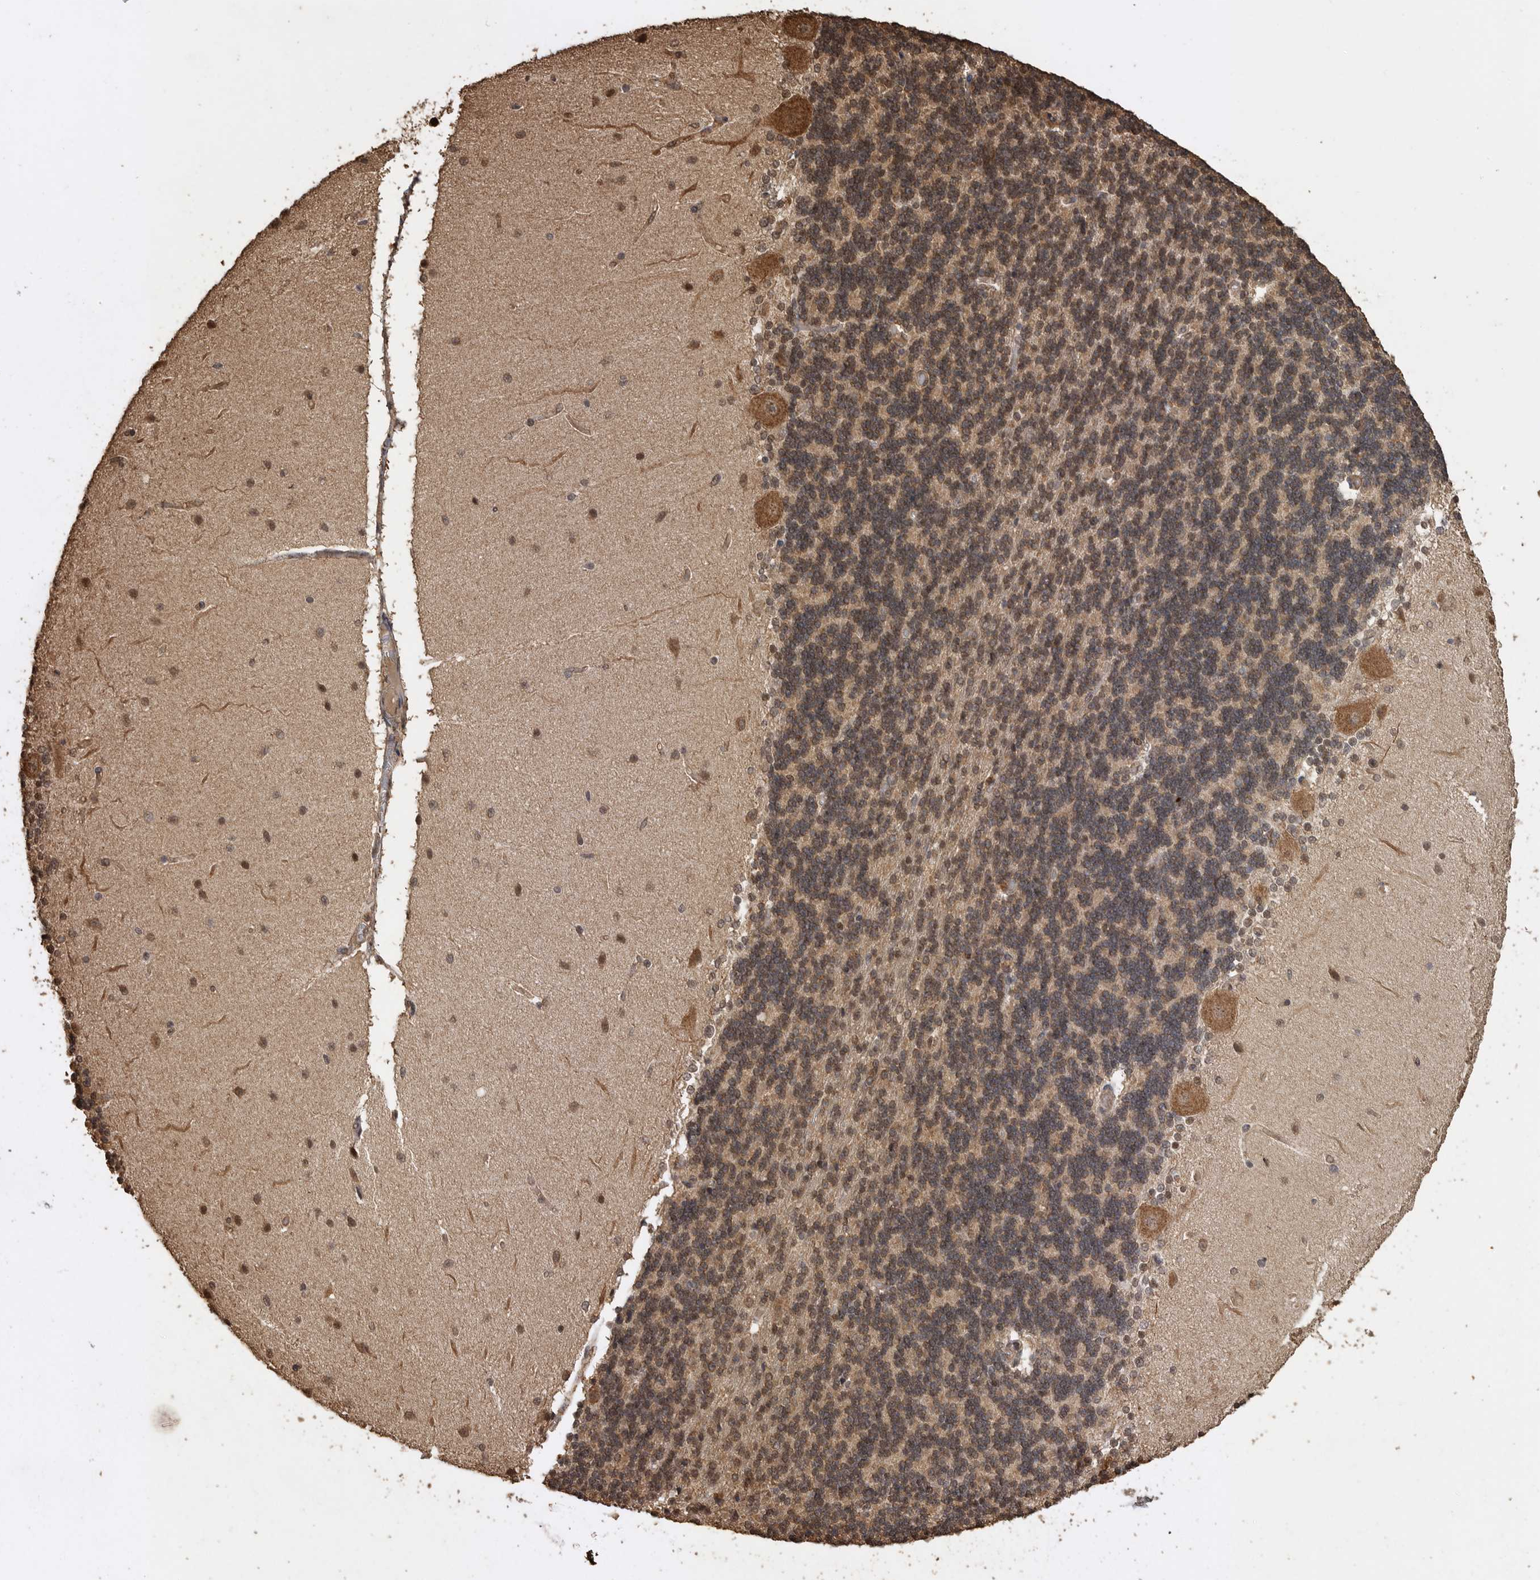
{"staining": {"intensity": "moderate", "quantity": "<25%", "location": "cytoplasmic/membranous"}, "tissue": "cerebellum", "cell_type": "Cells in granular layer", "image_type": "normal", "snomed": [{"axis": "morphology", "description": "Normal tissue, NOS"}, {"axis": "topography", "description": "Cerebellum"}], "caption": "Protein staining of unremarkable cerebellum reveals moderate cytoplasmic/membranous positivity in approximately <25% of cells in granular layer. The staining was performed using DAB, with brown indicating positive protein expression. Nuclei are stained blue with hematoxylin.", "gene": "PINK1", "patient": {"sex": "female", "age": 54}}